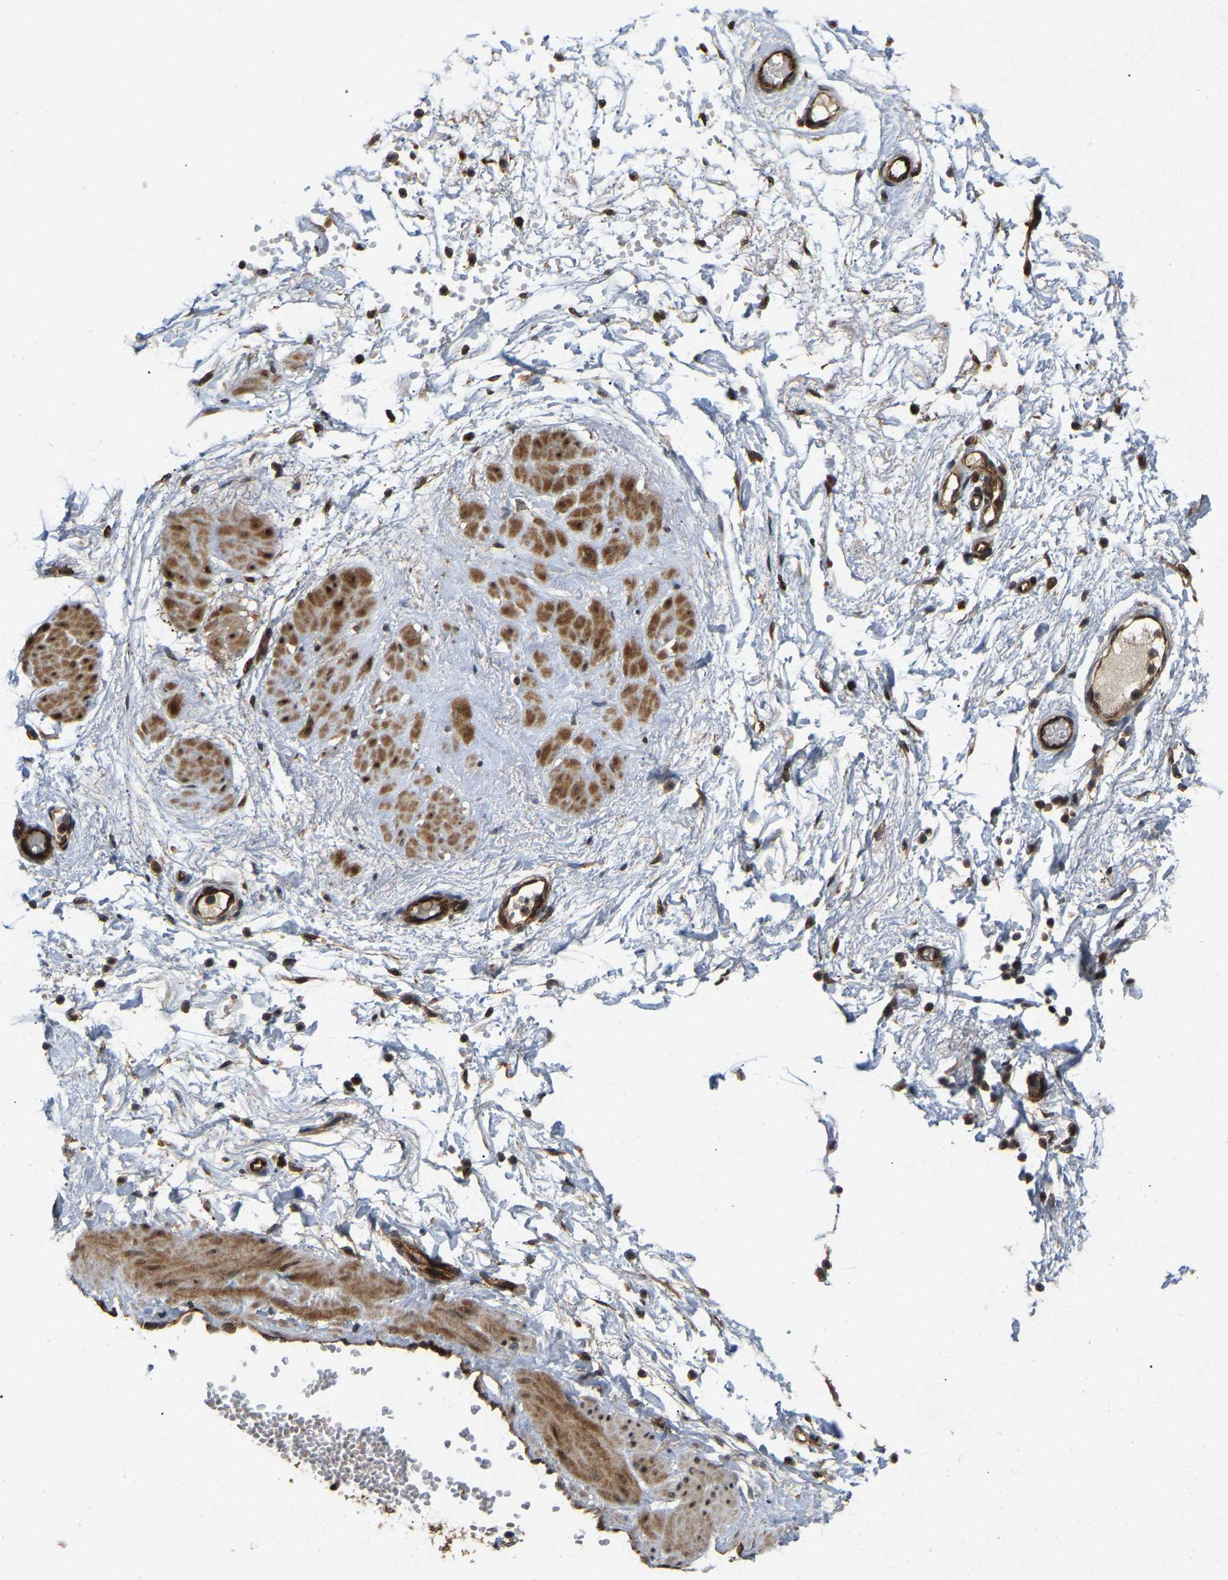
{"staining": {"intensity": "strong", "quantity": ">75%", "location": "cytoplasmic/membranous"}, "tissue": "adipose tissue", "cell_type": "Adipocytes", "image_type": "normal", "snomed": [{"axis": "morphology", "description": "Normal tissue, NOS"}, {"axis": "topography", "description": "Soft tissue"}, {"axis": "topography", "description": "Vascular tissue"}], "caption": "The histopathology image reveals staining of normal adipose tissue, revealing strong cytoplasmic/membranous protein expression (brown color) within adipocytes.", "gene": "KIAA1549", "patient": {"sex": "female", "age": 35}}